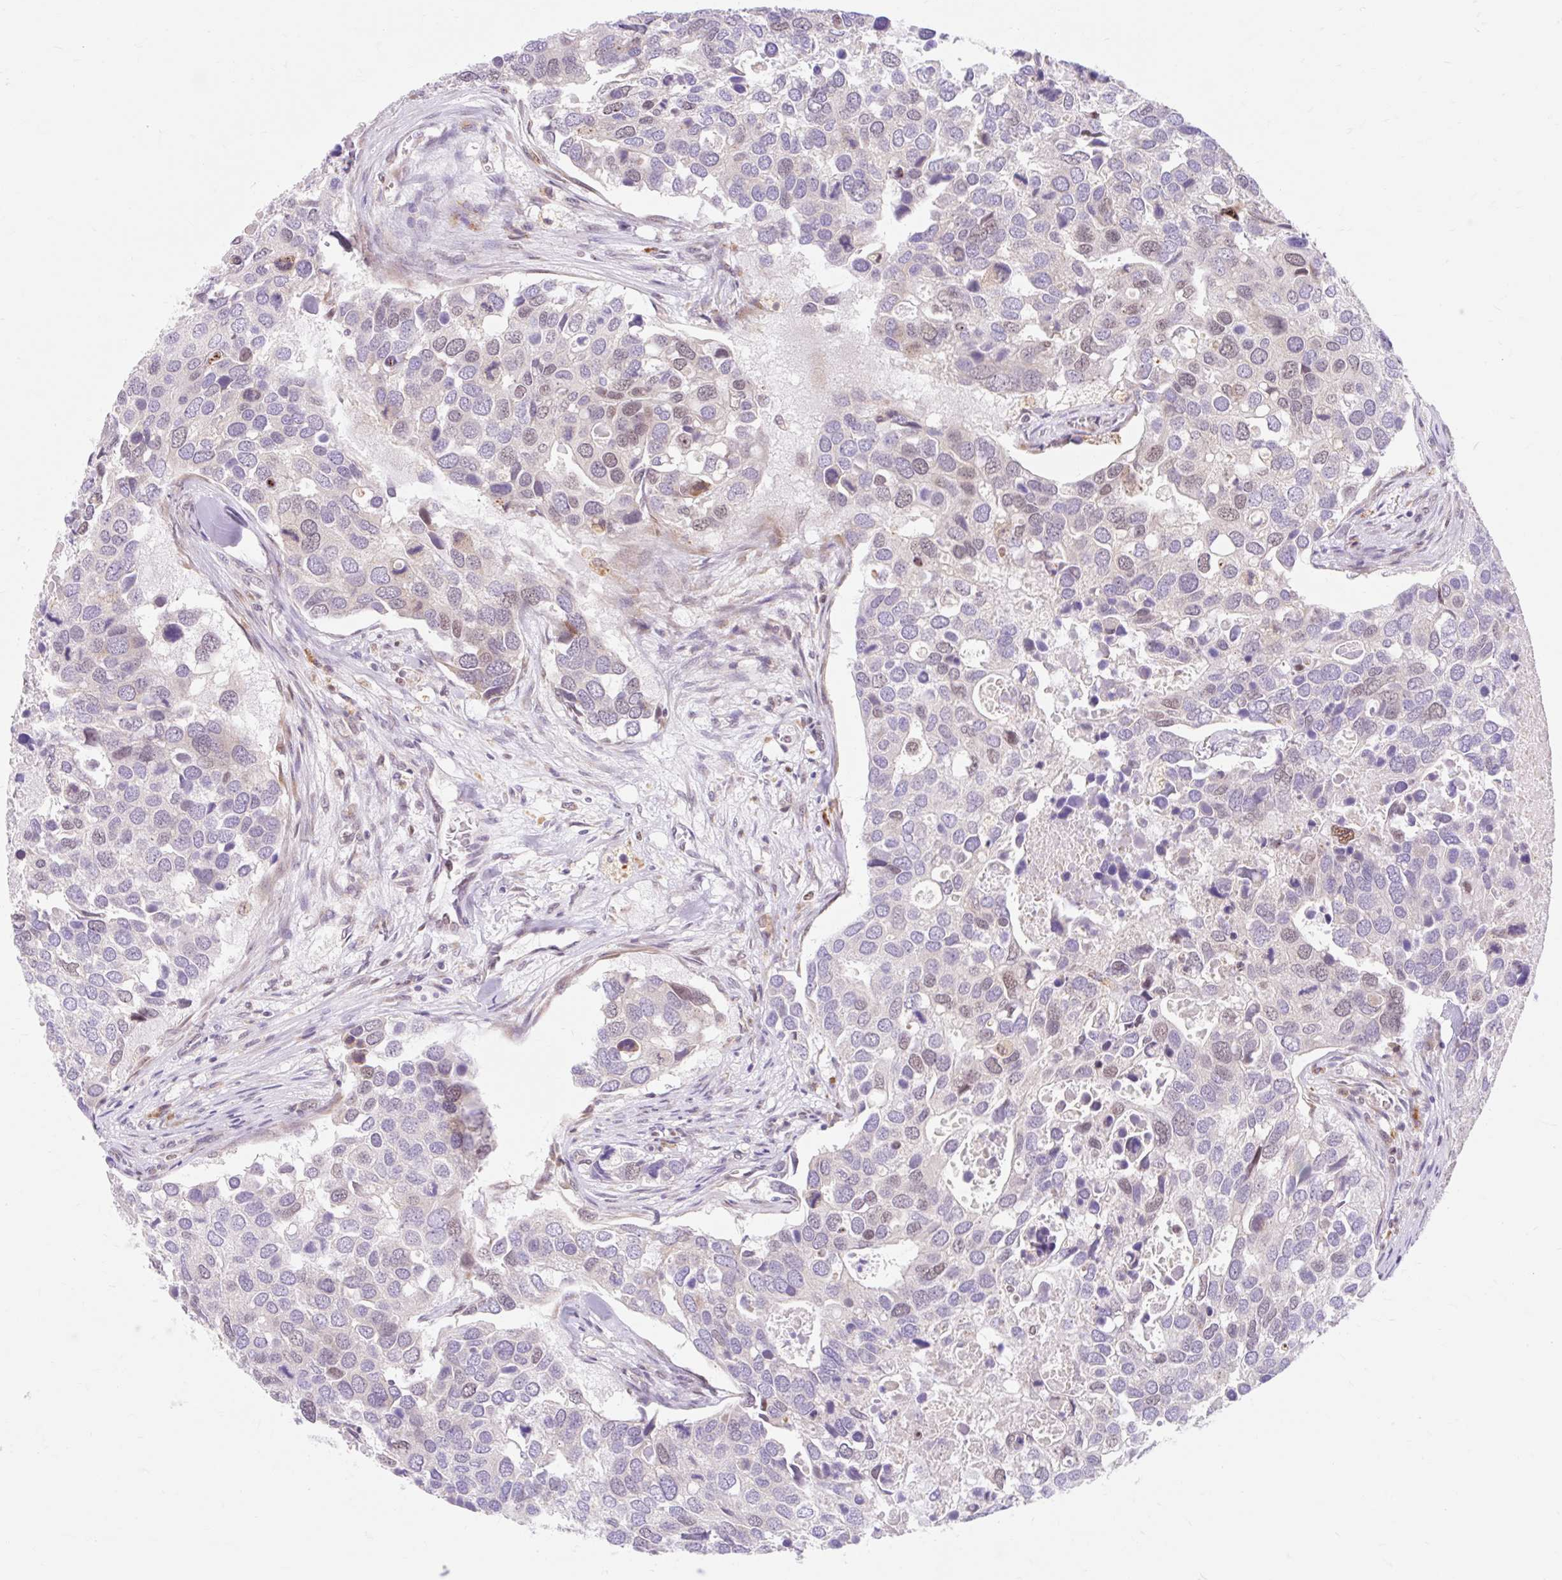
{"staining": {"intensity": "negative", "quantity": "none", "location": "none"}, "tissue": "breast cancer", "cell_type": "Tumor cells", "image_type": "cancer", "snomed": [{"axis": "morphology", "description": "Duct carcinoma"}, {"axis": "topography", "description": "Breast"}], "caption": "Immunohistochemistry (IHC) photomicrograph of neoplastic tissue: human breast cancer stained with DAB (3,3'-diaminobenzidine) demonstrates no significant protein staining in tumor cells.", "gene": "SRSF10", "patient": {"sex": "female", "age": 83}}